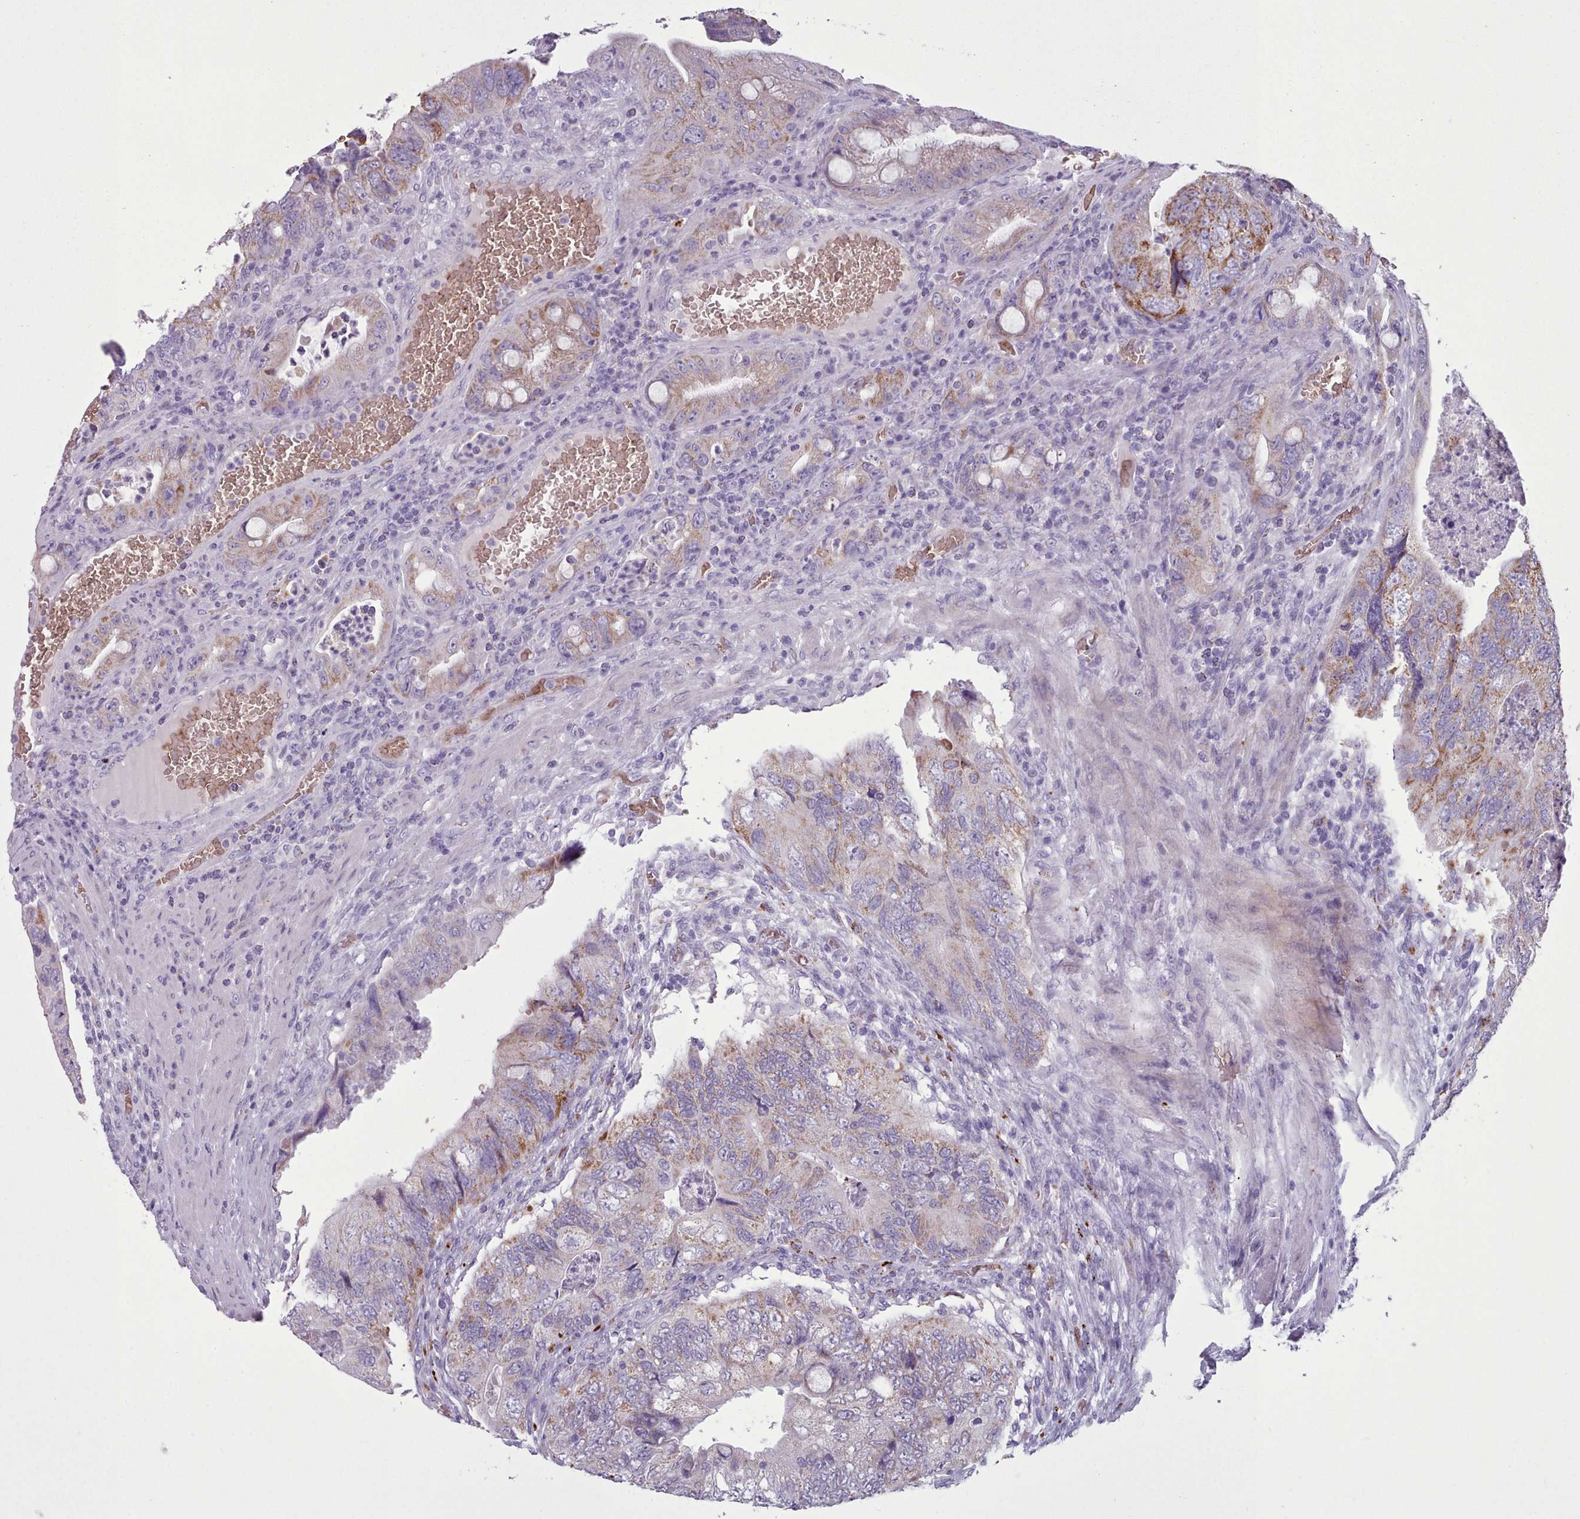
{"staining": {"intensity": "moderate", "quantity": "25%-75%", "location": "cytoplasmic/membranous"}, "tissue": "colorectal cancer", "cell_type": "Tumor cells", "image_type": "cancer", "snomed": [{"axis": "morphology", "description": "Adenocarcinoma, NOS"}, {"axis": "topography", "description": "Rectum"}], "caption": "Colorectal cancer (adenocarcinoma) stained for a protein reveals moderate cytoplasmic/membranous positivity in tumor cells.", "gene": "AK4", "patient": {"sex": "male", "age": 63}}